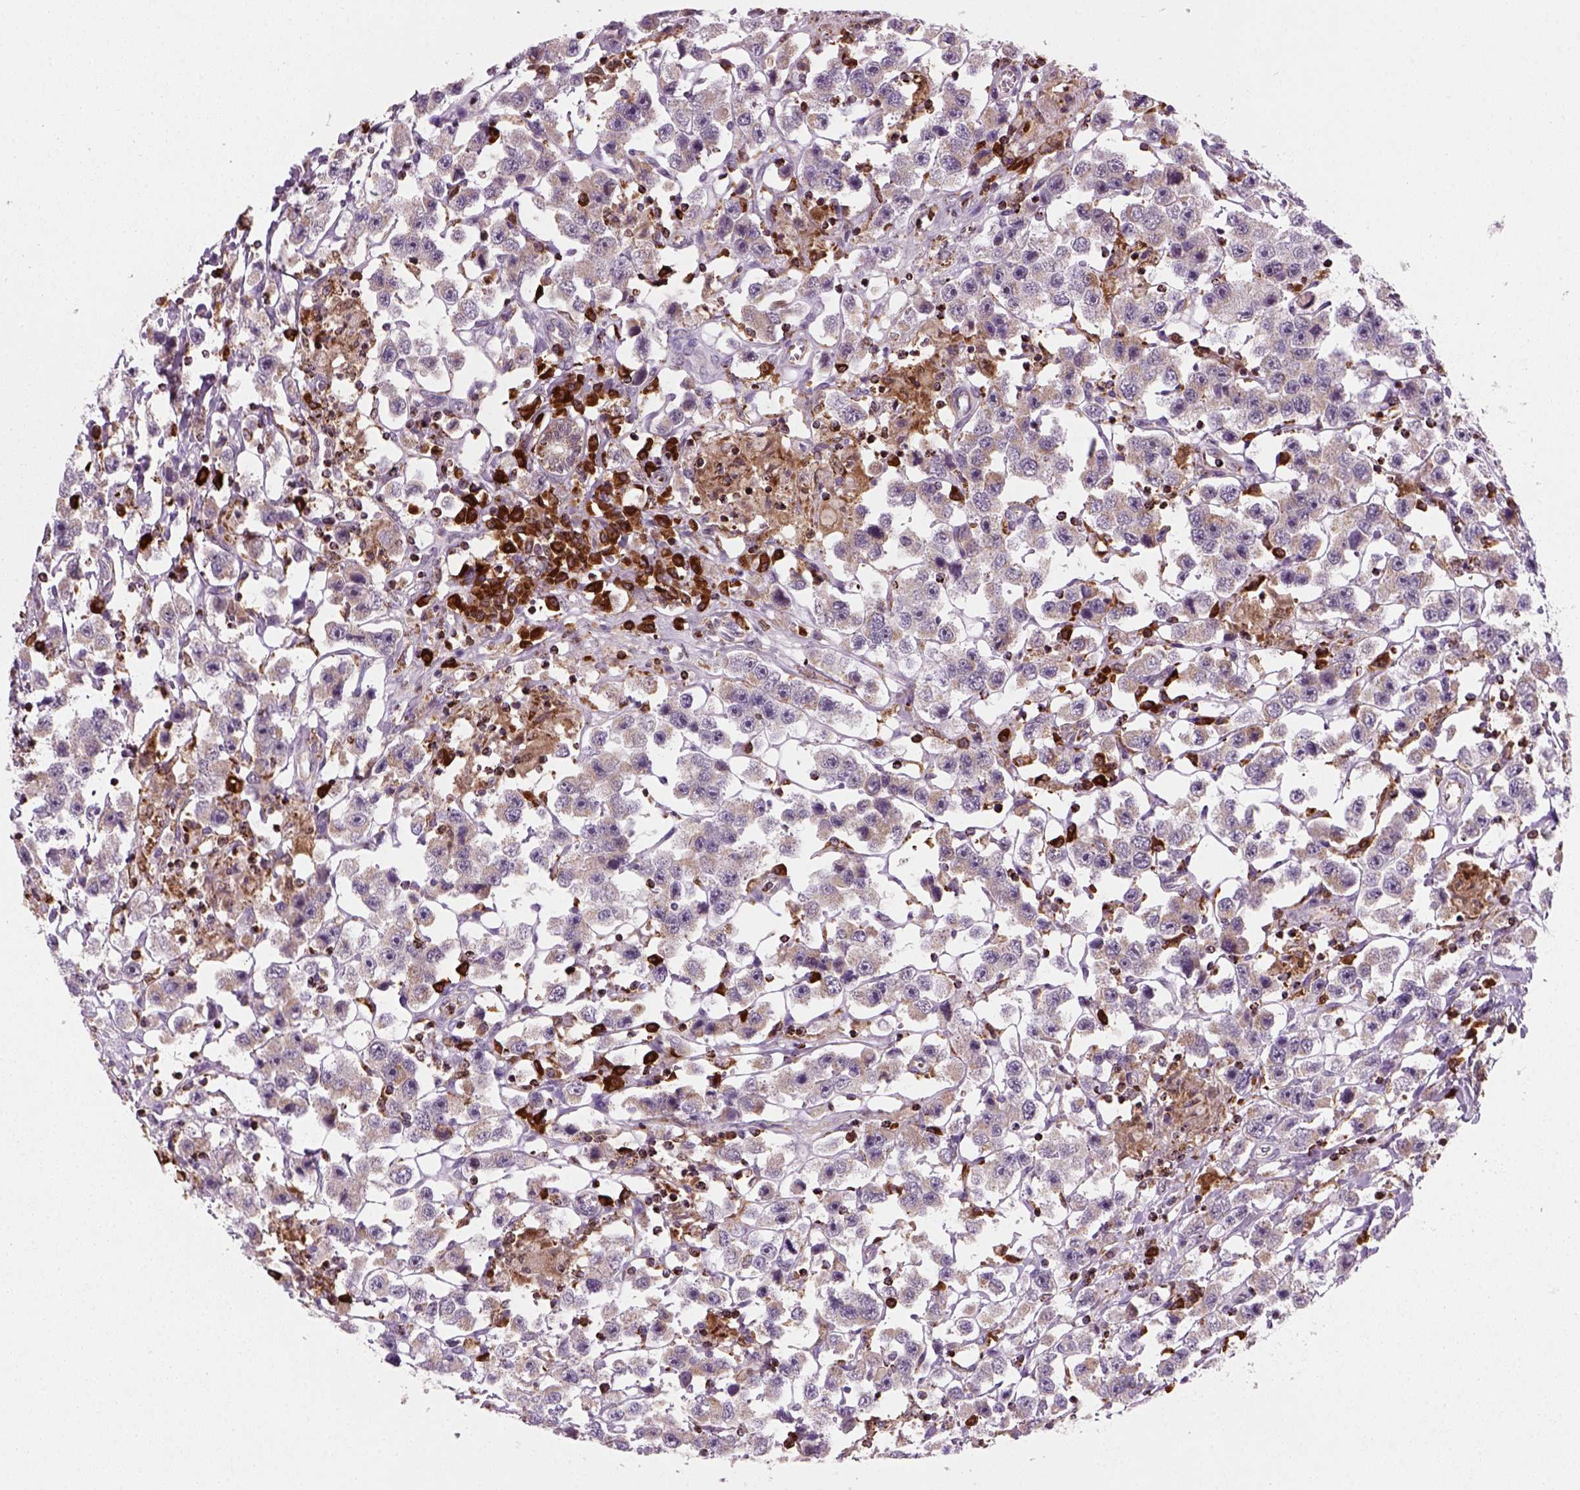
{"staining": {"intensity": "weak", "quantity": ">75%", "location": "cytoplasmic/membranous"}, "tissue": "testis cancer", "cell_type": "Tumor cells", "image_type": "cancer", "snomed": [{"axis": "morphology", "description": "Seminoma, NOS"}, {"axis": "topography", "description": "Testis"}], "caption": "A photomicrograph of testis cancer stained for a protein reveals weak cytoplasmic/membranous brown staining in tumor cells.", "gene": "NUDT16L1", "patient": {"sex": "male", "age": 45}}